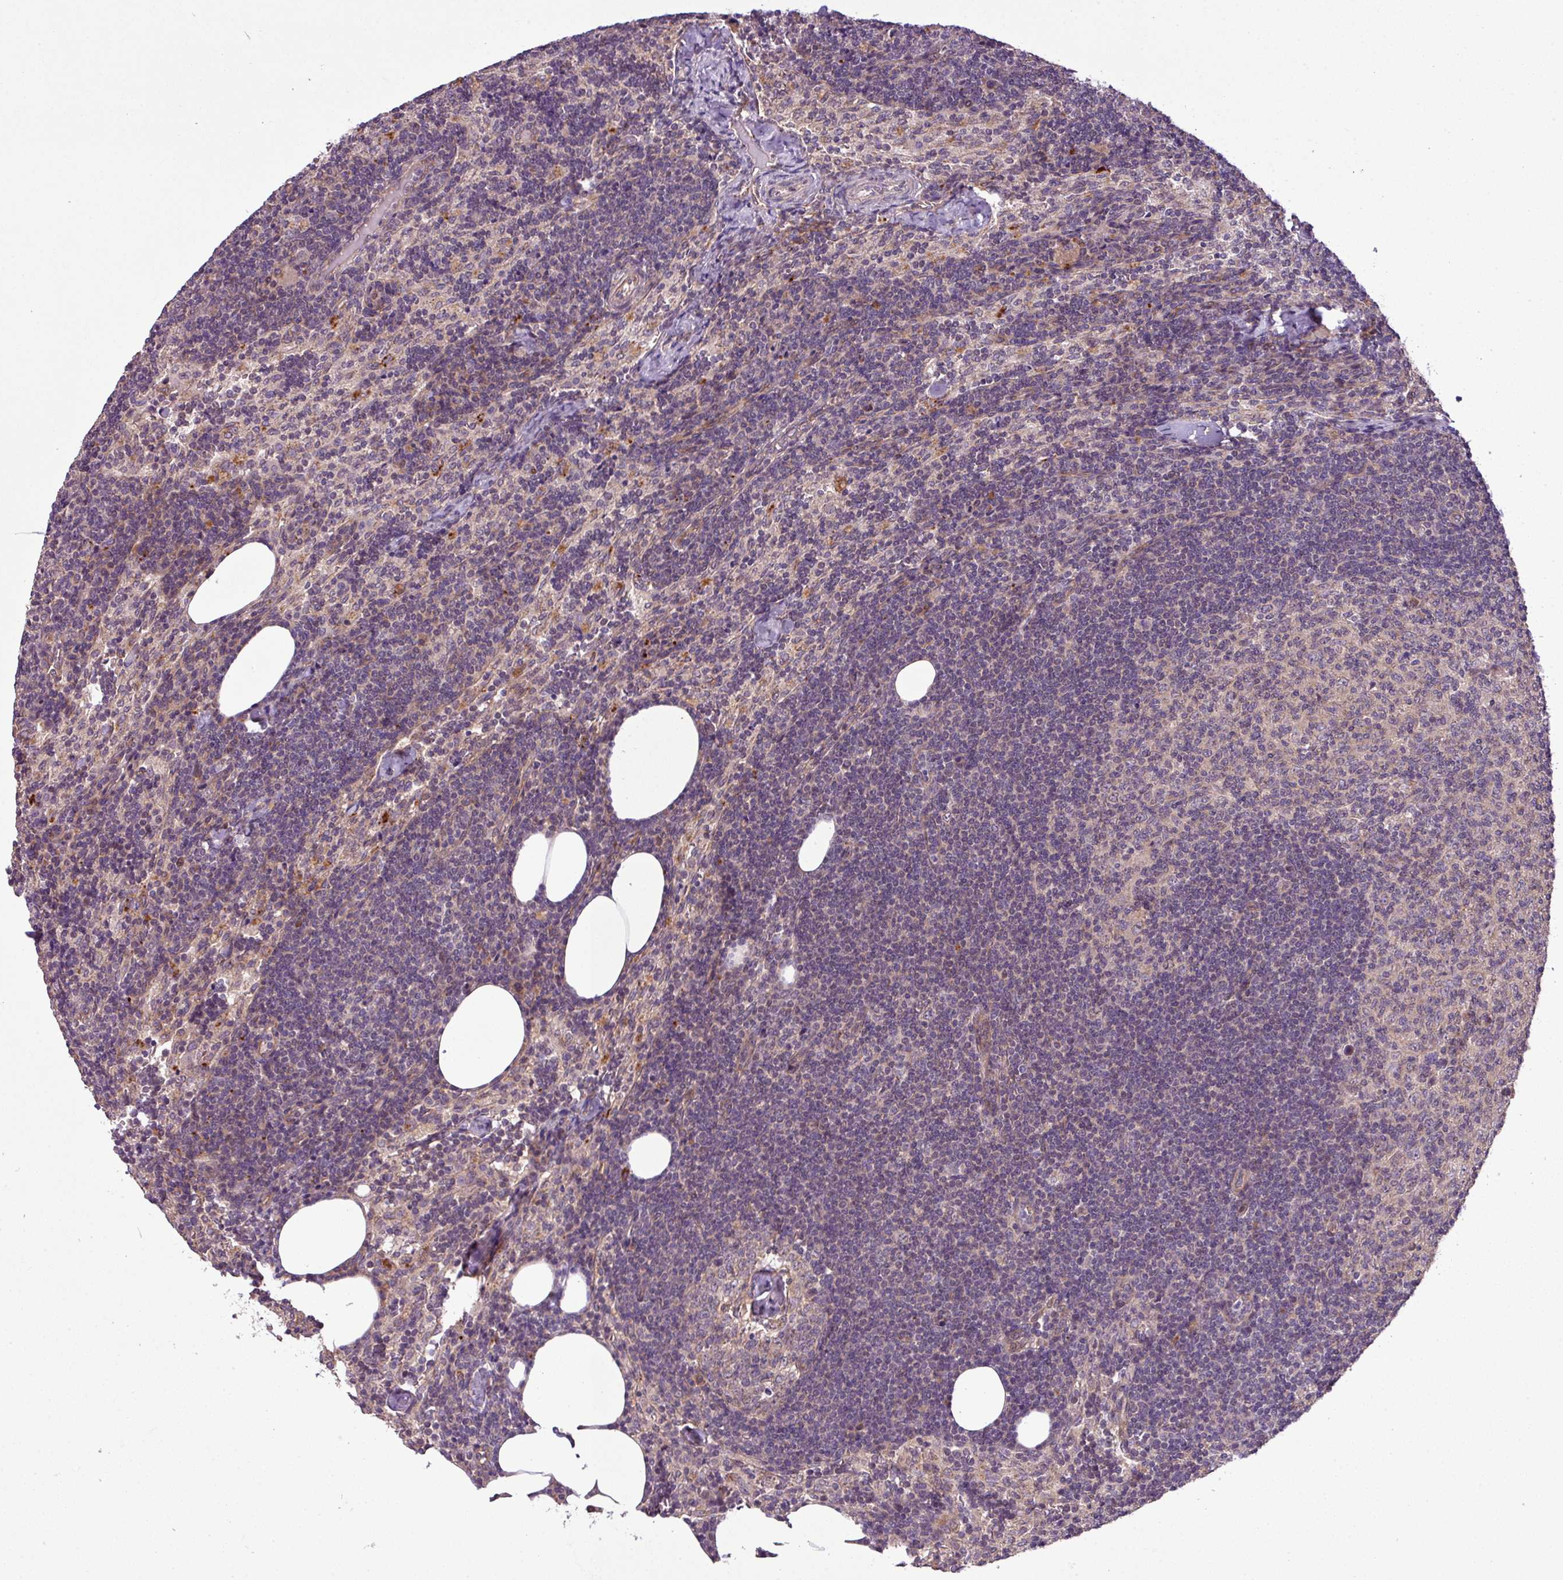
{"staining": {"intensity": "weak", "quantity": "25%-75%", "location": "cytoplasmic/membranous"}, "tissue": "lymph node", "cell_type": "Germinal center cells", "image_type": "normal", "snomed": [{"axis": "morphology", "description": "Normal tissue, NOS"}, {"axis": "topography", "description": "Lymph node"}], "caption": "Human lymph node stained with a protein marker reveals weak staining in germinal center cells.", "gene": "XIAP", "patient": {"sex": "female", "age": 52}}